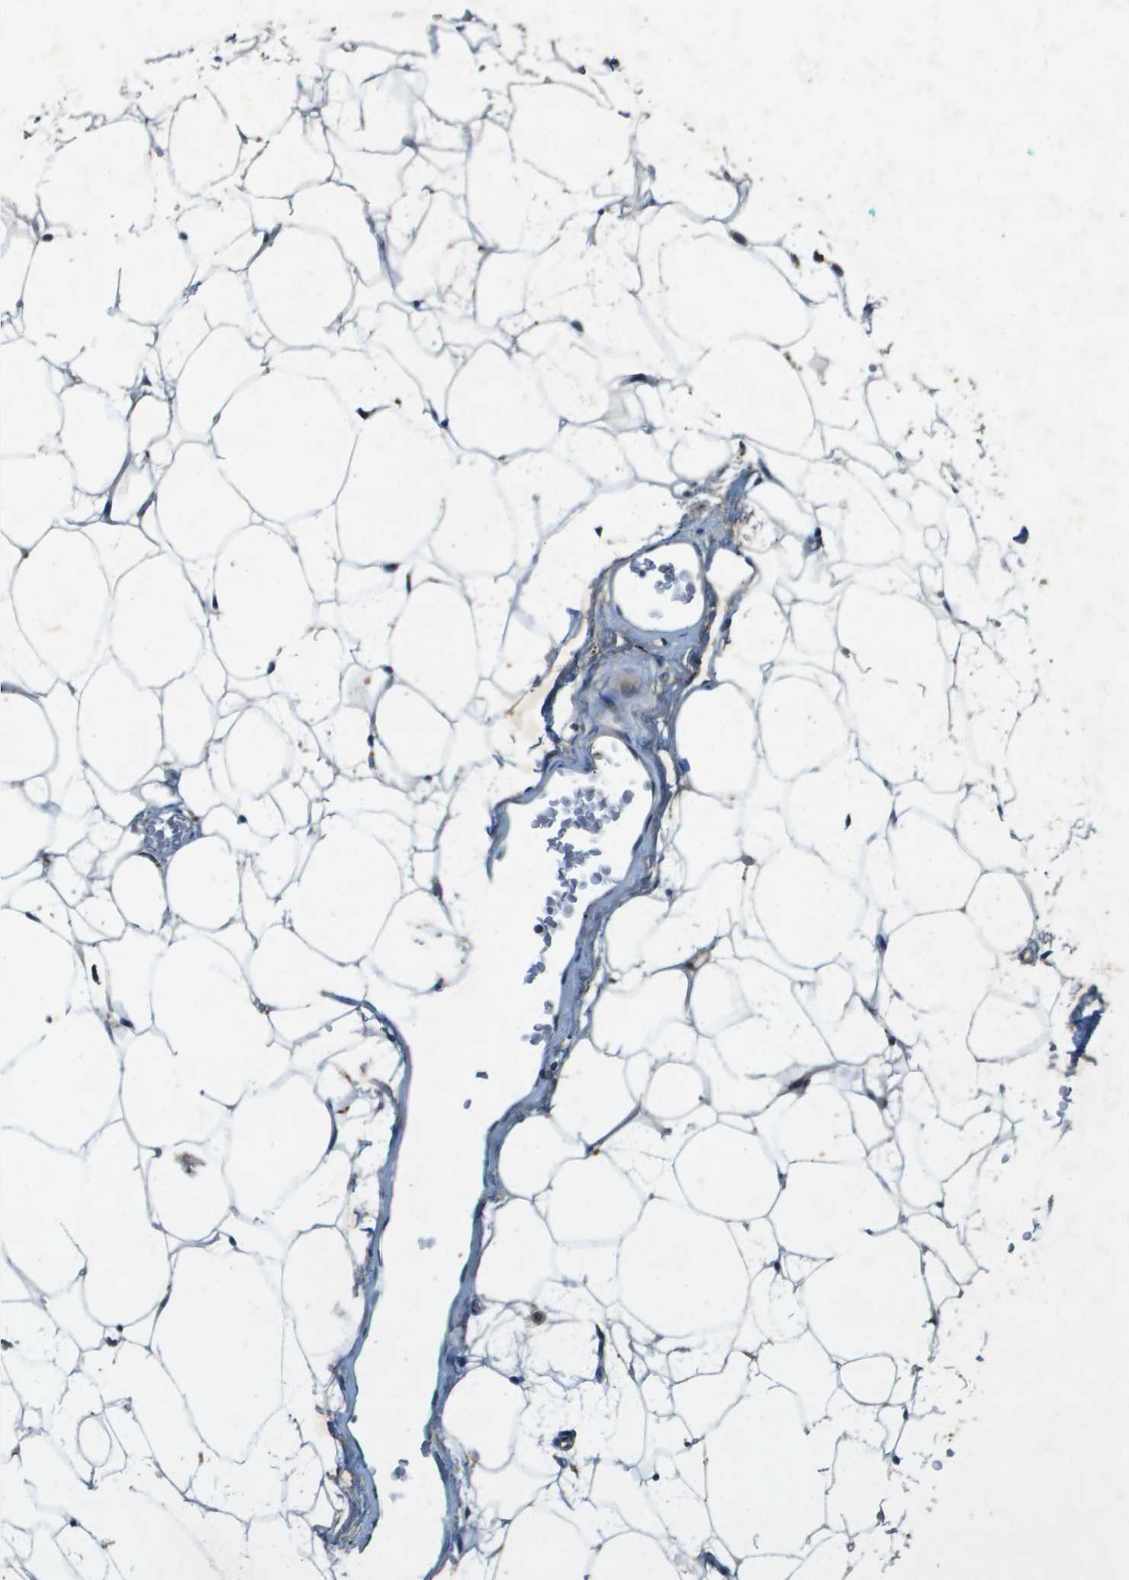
{"staining": {"intensity": "weak", "quantity": "<25%", "location": "cytoplasmic/membranous"}, "tissue": "adipose tissue", "cell_type": "Adipocytes", "image_type": "normal", "snomed": [{"axis": "morphology", "description": "Normal tissue, NOS"}, {"axis": "topography", "description": "Breast"}, {"axis": "topography", "description": "Soft tissue"}], "caption": "Immunohistochemical staining of unremarkable human adipose tissue exhibits no significant positivity in adipocytes. Brightfield microscopy of immunohistochemistry stained with DAB (brown) and hematoxylin (blue), captured at high magnification.", "gene": "PGAP3", "patient": {"sex": "female", "age": 75}}